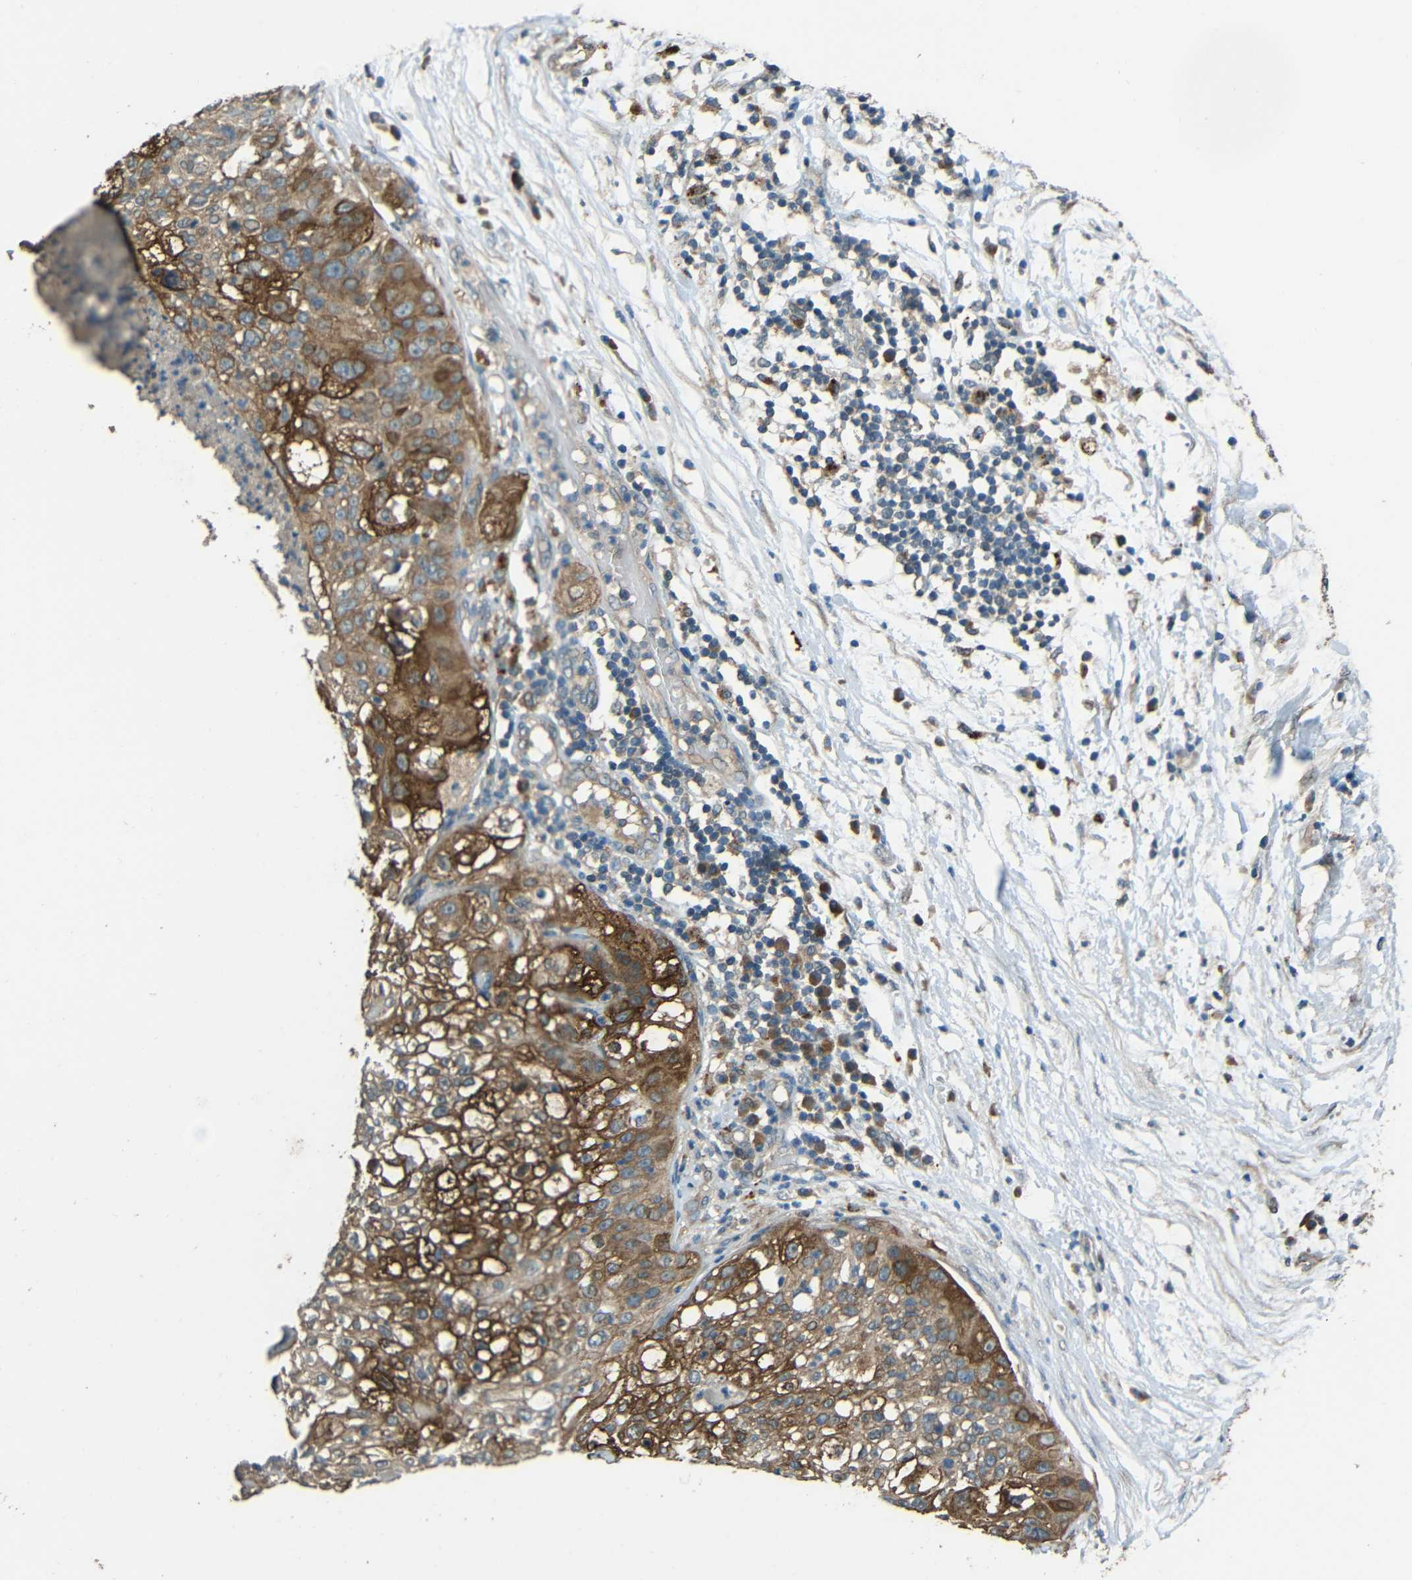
{"staining": {"intensity": "strong", "quantity": ">75%", "location": "cytoplasmic/membranous"}, "tissue": "lung cancer", "cell_type": "Tumor cells", "image_type": "cancer", "snomed": [{"axis": "morphology", "description": "Inflammation, NOS"}, {"axis": "morphology", "description": "Squamous cell carcinoma, NOS"}, {"axis": "topography", "description": "Lymph node"}, {"axis": "topography", "description": "Soft tissue"}, {"axis": "topography", "description": "Lung"}], "caption": "Squamous cell carcinoma (lung) stained with a brown dye displays strong cytoplasmic/membranous positive expression in approximately >75% of tumor cells.", "gene": "ACACA", "patient": {"sex": "male", "age": 66}}